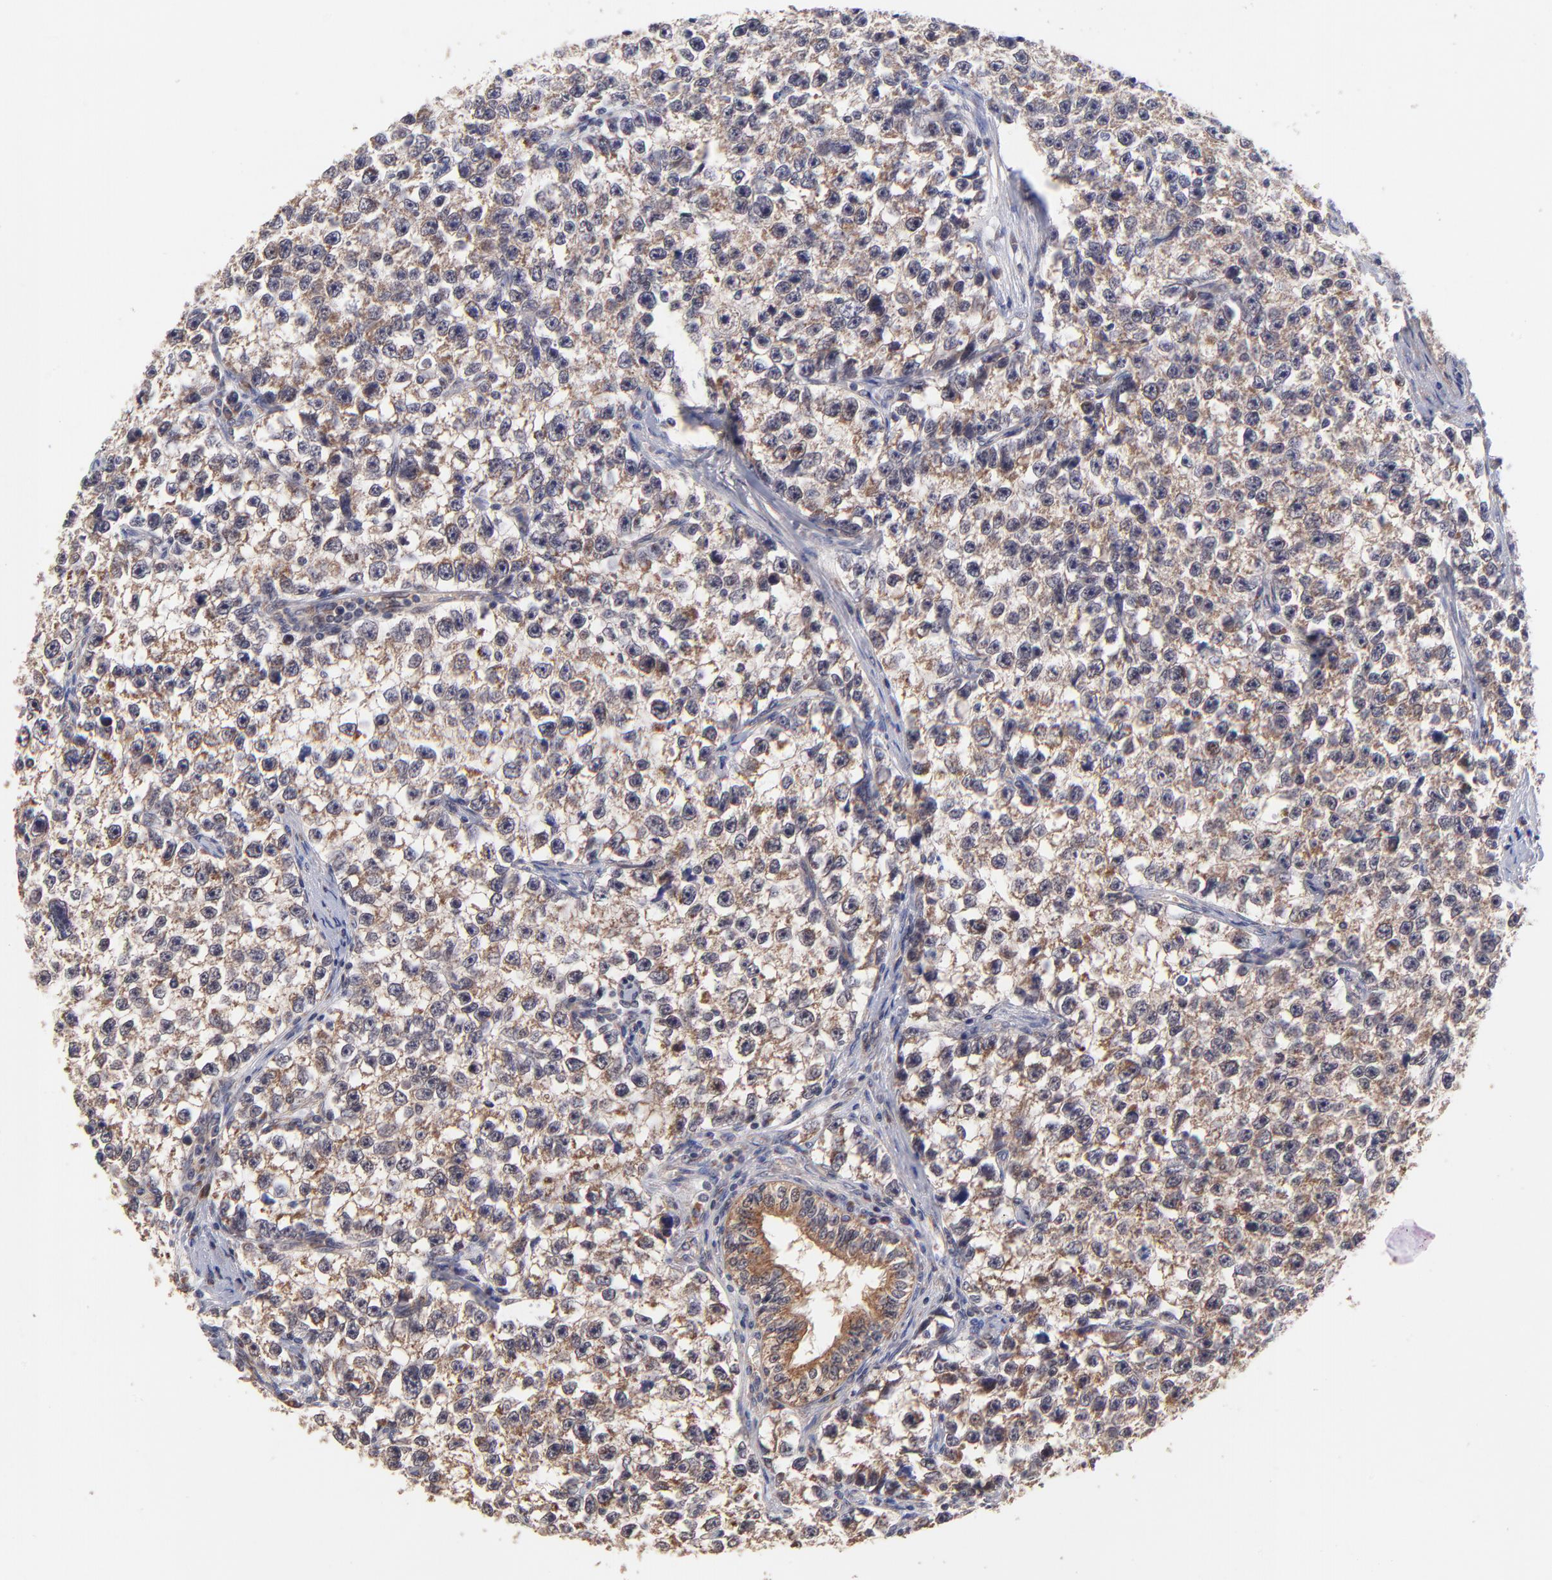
{"staining": {"intensity": "moderate", "quantity": ">75%", "location": "cytoplasmic/membranous"}, "tissue": "testis cancer", "cell_type": "Tumor cells", "image_type": "cancer", "snomed": [{"axis": "morphology", "description": "Seminoma, NOS"}, {"axis": "morphology", "description": "Carcinoma, Embryonal, NOS"}, {"axis": "topography", "description": "Testis"}], "caption": "Testis cancer was stained to show a protein in brown. There is medium levels of moderate cytoplasmic/membranous positivity in about >75% of tumor cells.", "gene": "BAIAP2L2", "patient": {"sex": "male", "age": 30}}